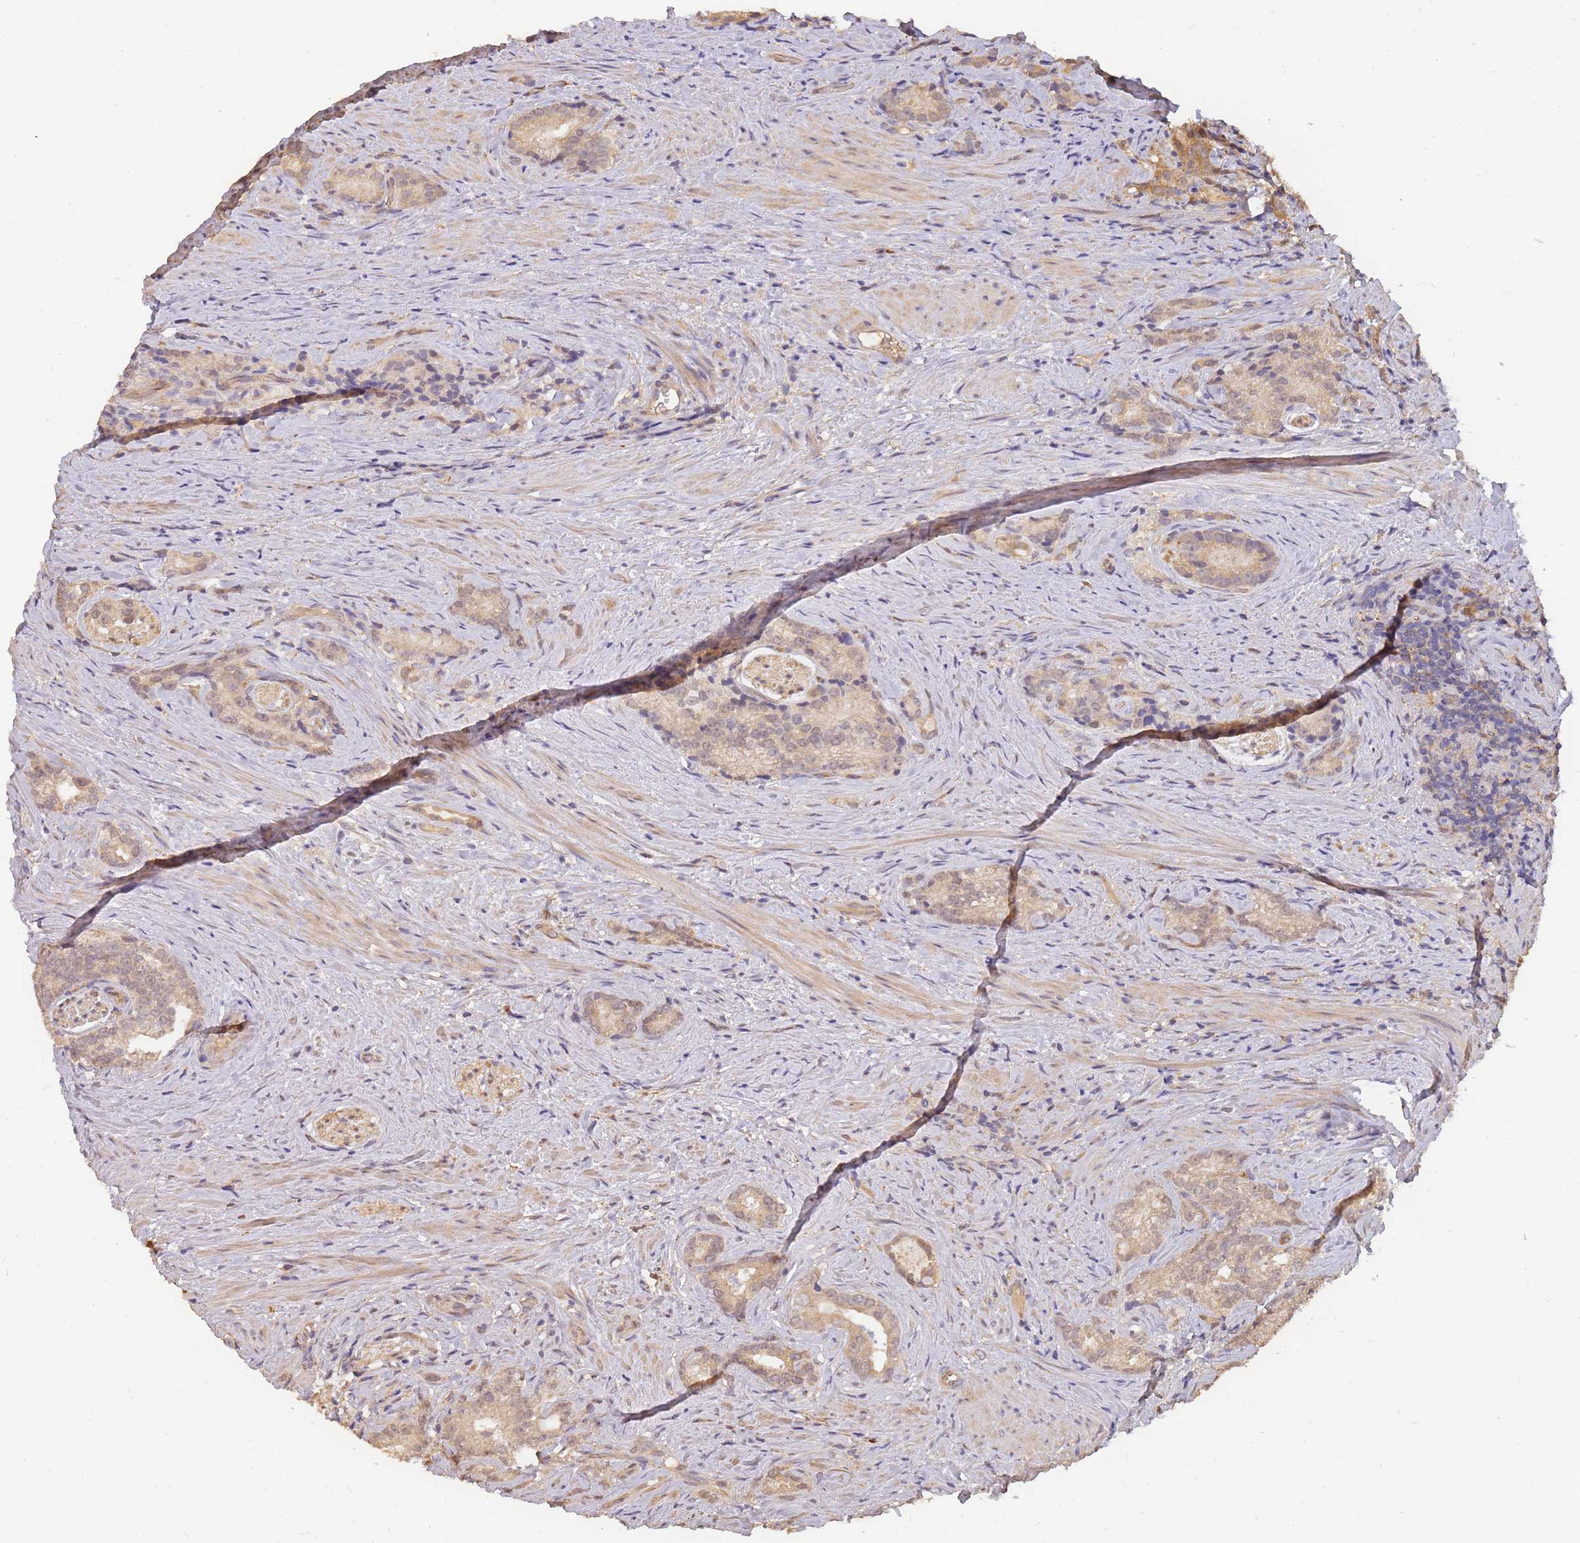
{"staining": {"intensity": "moderate", "quantity": ">75%", "location": "cytoplasmic/membranous"}, "tissue": "prostate cancer", "cell_type": "Tumor cells", "image_type": "cancer", "snomed": [{"axis": "morphology", "description": "Adenocarcinoma, Low grade"}, {"axis": "topography", "description": "Prostate"}], "caption": "The photomicrograph shows a brown stain indicating the presence of a protein in the cytoplasmic/membranous of tumor cells in prostate low-grade adenocarcinoma.", "gene": "CDKN2AIPNL", "patient": {"sex": "male", "age": 71}}